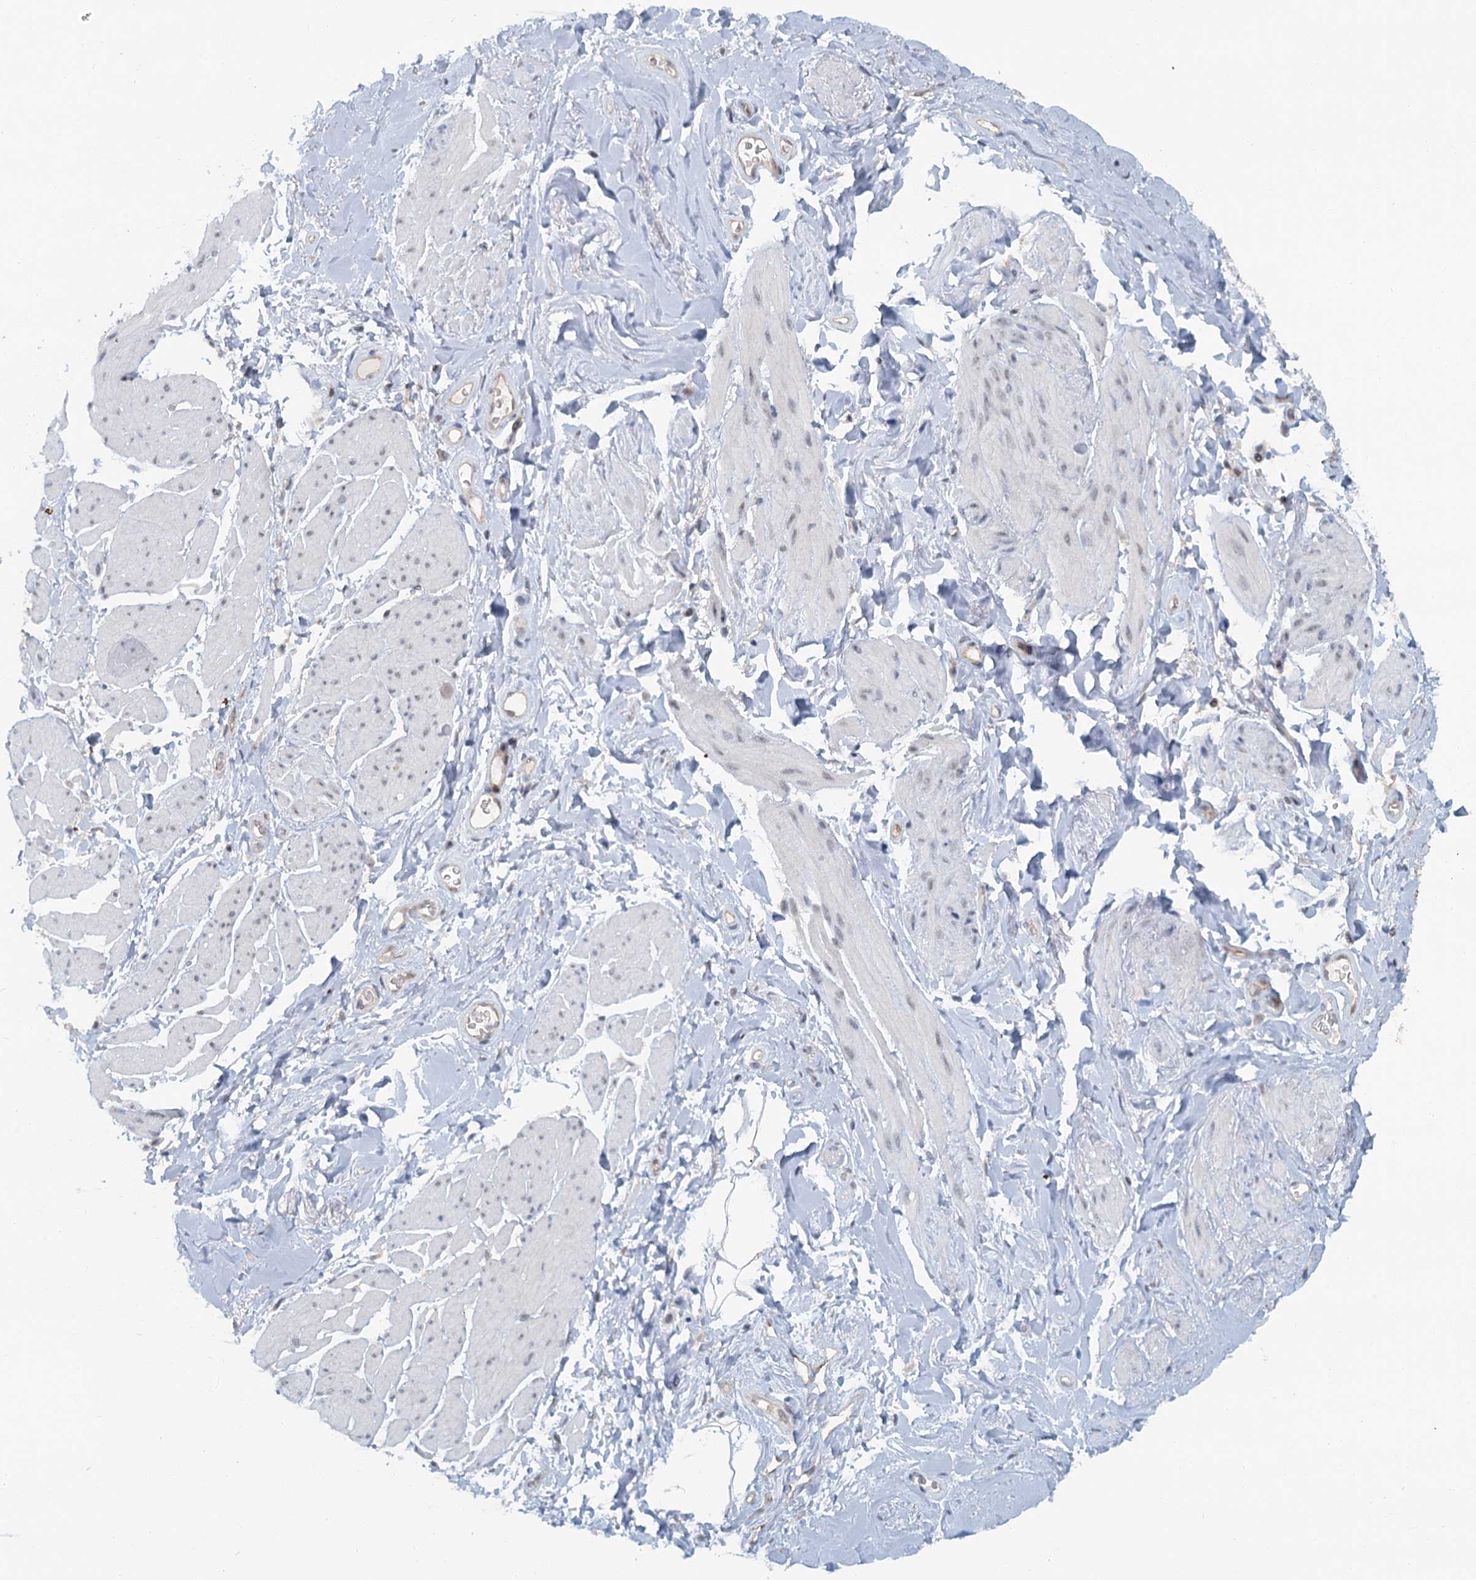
{"staining": {"intensity": "negative", "quantity": "none", "location": "none"}, "tissue": "smooth muscle", "cell_type": "Smooth muscle cells", "image_type": "normal", "snomed": [{"axis": "morphology", "description": "Normal tissue, NOS"}, {"axis": "topography", "description": "Smooth muscle"}, {"axis": "topography", "description": "Peripheral nerve tissue"}], "caption": "DAB (3,3'-diaminobenzidine) immunohistochemical staining of unremarkable human smooth muscle demonstrates no significant expression in smooth muscle cells.", "gene": "TAS2R42", "patient": {"sex": "male", "age": 69}}